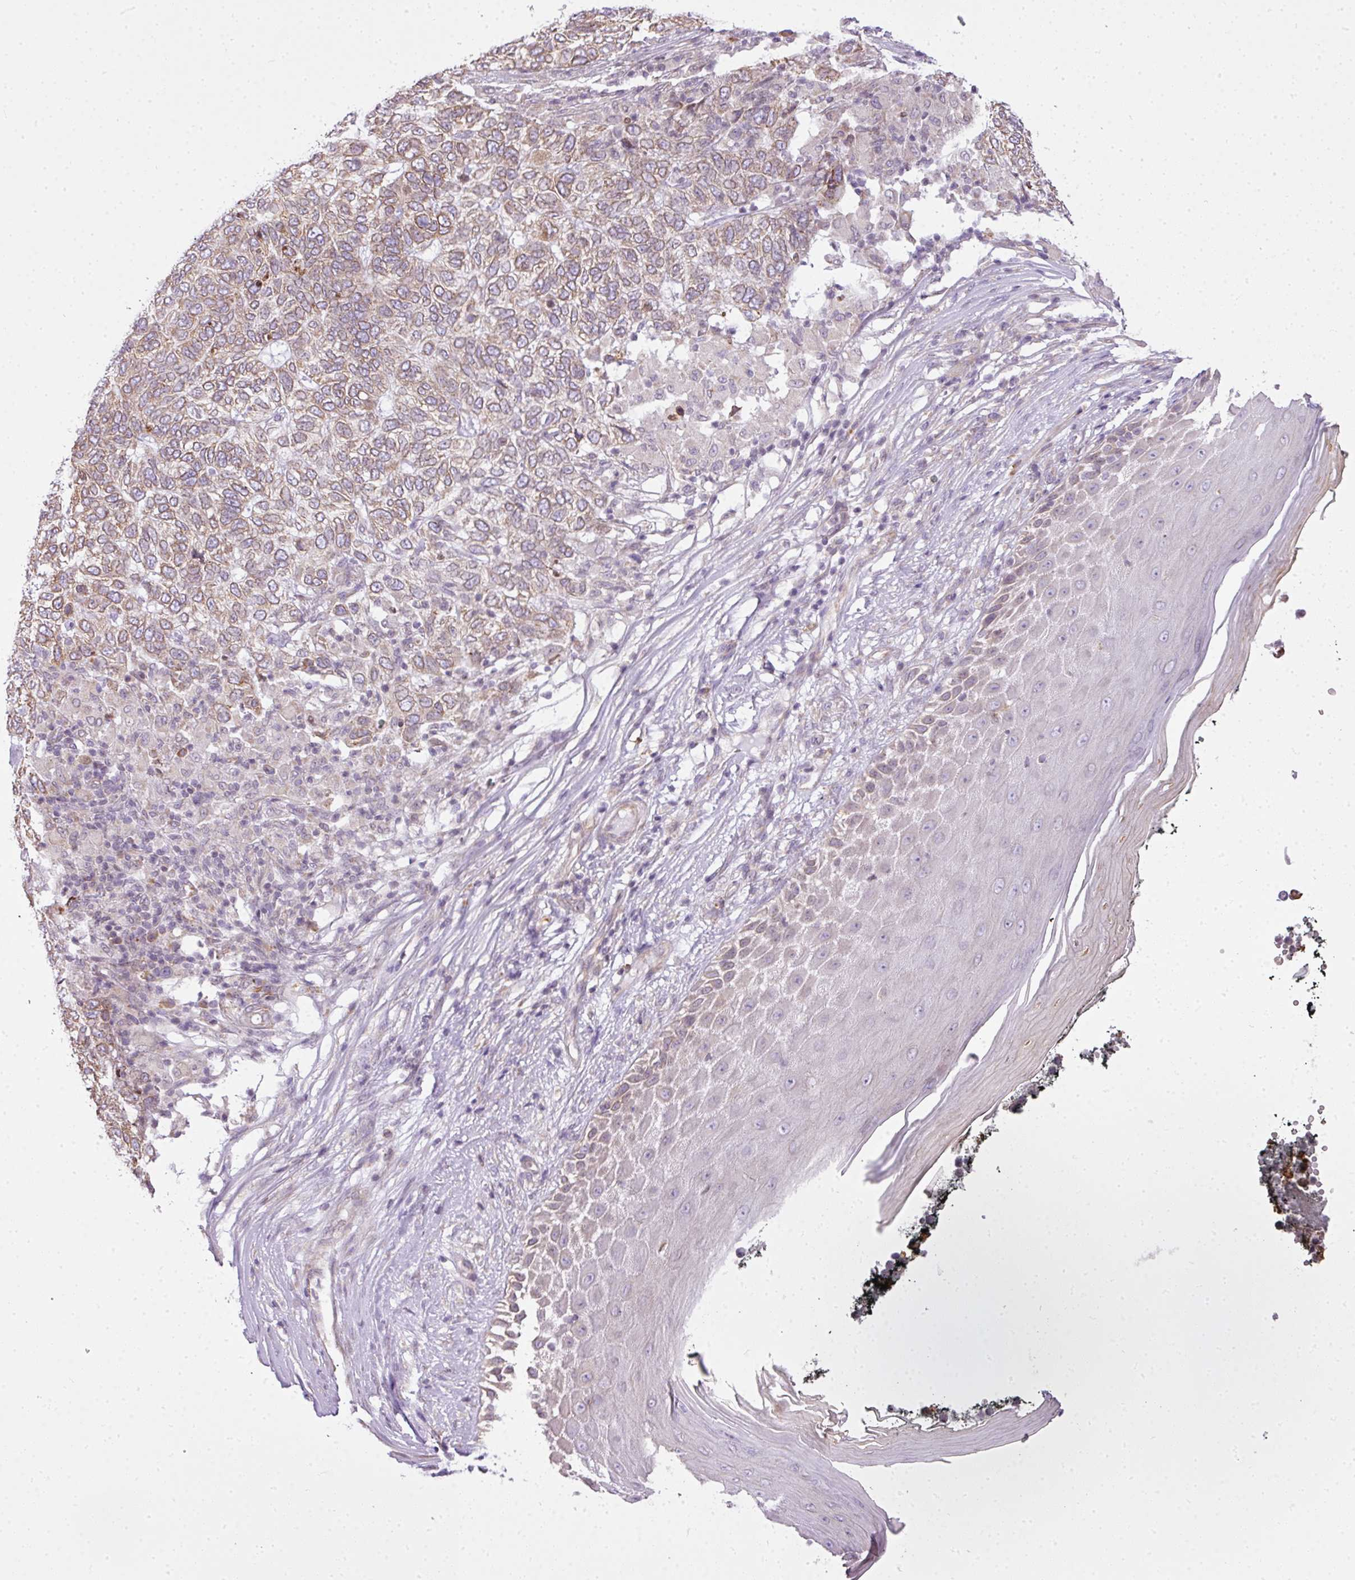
{"staining": {"intensity": "weak", "quantity": ">75%", "location": "cytoplasmic/membranous"}, "tissue": "skin cancer", "cell_type": "Tumor cells", "image_type": "cancer", "snomed": [{"axis": "morphology", "description": "Basal cell carcinoma"}, {"axis": "topography", "description": "Skin"}], "caption": "Tumor cells demonstrate weak cytoplasmic/membranous staining in about >75% of cells in skin cancer. (brown staining indicates protein expression, while blue staining denotes nuclei).", "gene": "COX18", "patient": {"sex": "female", "age": 65}}